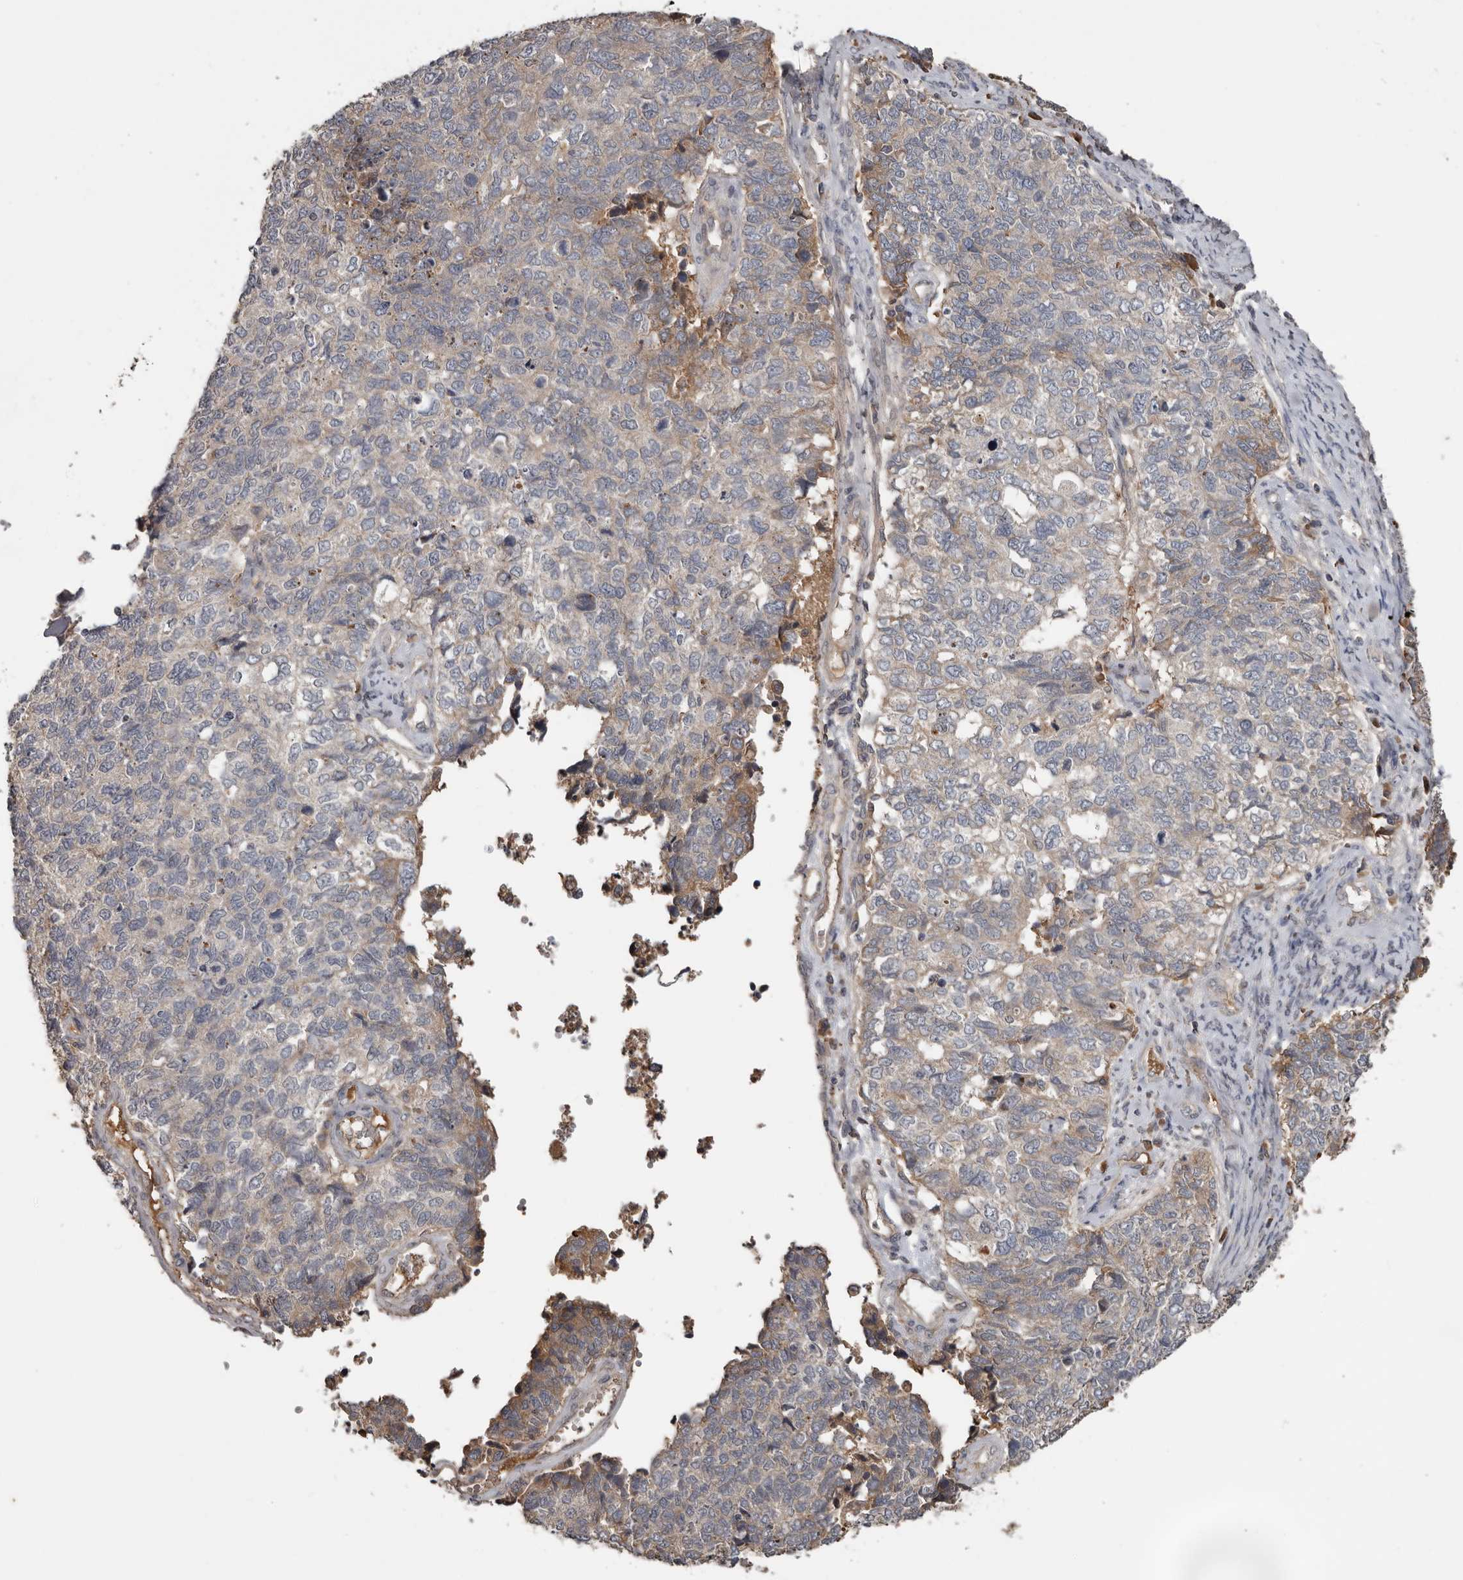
{"staining": {"intensity": "moderate", "quantity": "<25%", "location": "cytoplasmic/membranous"}, "tissue": "cervical cancer", "cell_type": "Tumor cells", "image_type": "cancer", "snomed": [{"axis": "morphology", "description": "Squamous cell carcinoma, NOS"}, {"axis": "topography", "description": "Cervix"}], "caption": "DAB (3,3'-diaminobenzidine) immunohistochemical staining of human cervical cancer (squamous cell carcinoma) reveals moderate cytoplasmic/membranous protein expression in approximately <25% of tumor cells.", "gene": "NMUR1", "patient": {"sex": "female", "age": 63}}